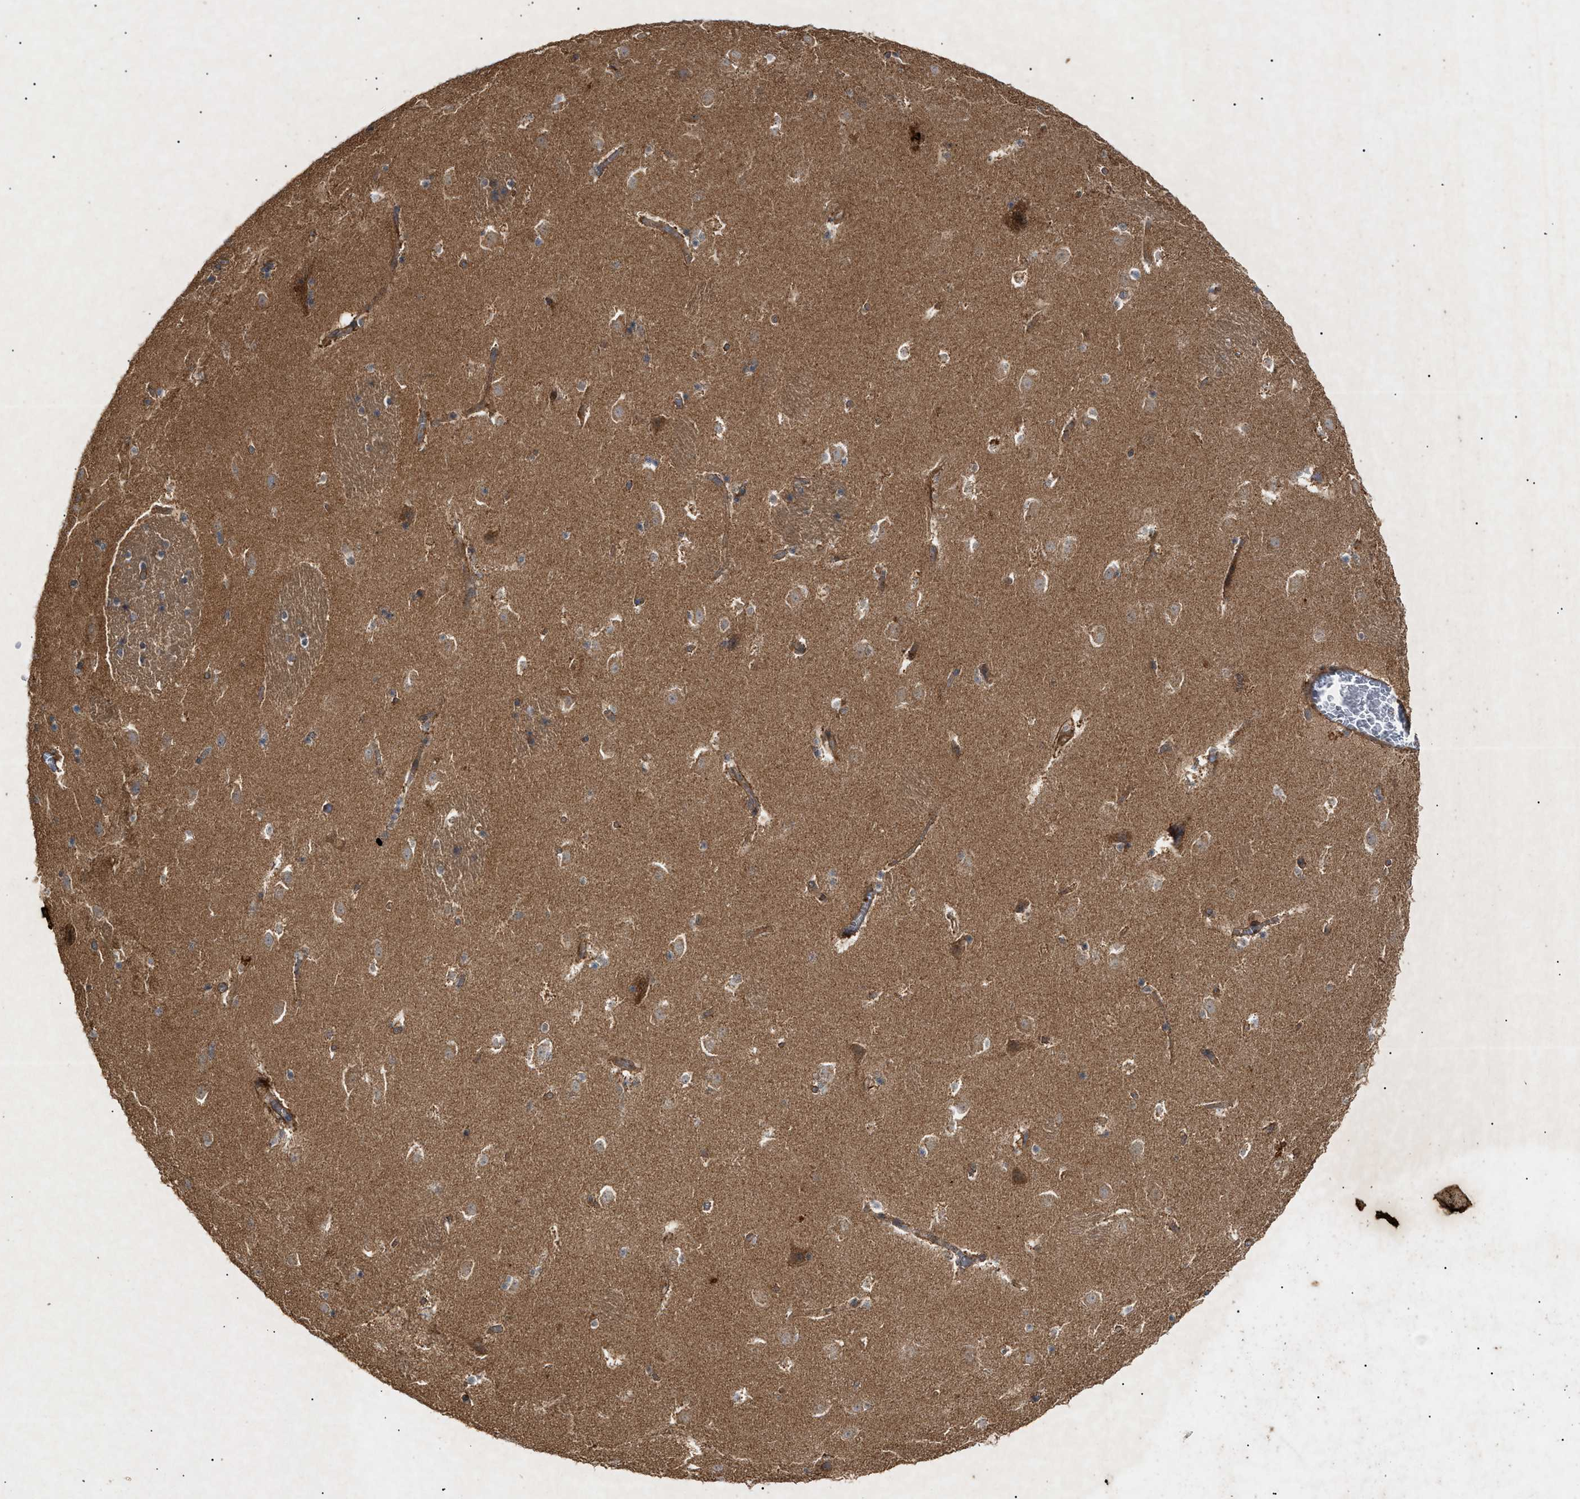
{"staining": {"intensity": "moderate", "quantity": "25%-75%", "location": "cytoplasmic/membranous"}, "tissue": "caudate", "cell_type": "Glial cells", "image_type": "normal", "snomed": [{"axis": "morphology", "description": "Normal tissue, NOS"}, {"axis": "topography", "description": "Lateral ventricle wall"}], "caption": "Immunohistochemical staining of normal caudate reveals 25%-75% levels of moderate cytoplasmic/membranous protein positivity in about 25%-75% of glial cells. (brown staining indicates protein expression, while blue staining denotes nuclei).", "gene": "MTCH1", "patient": {"sex": "male", "age": 45}}